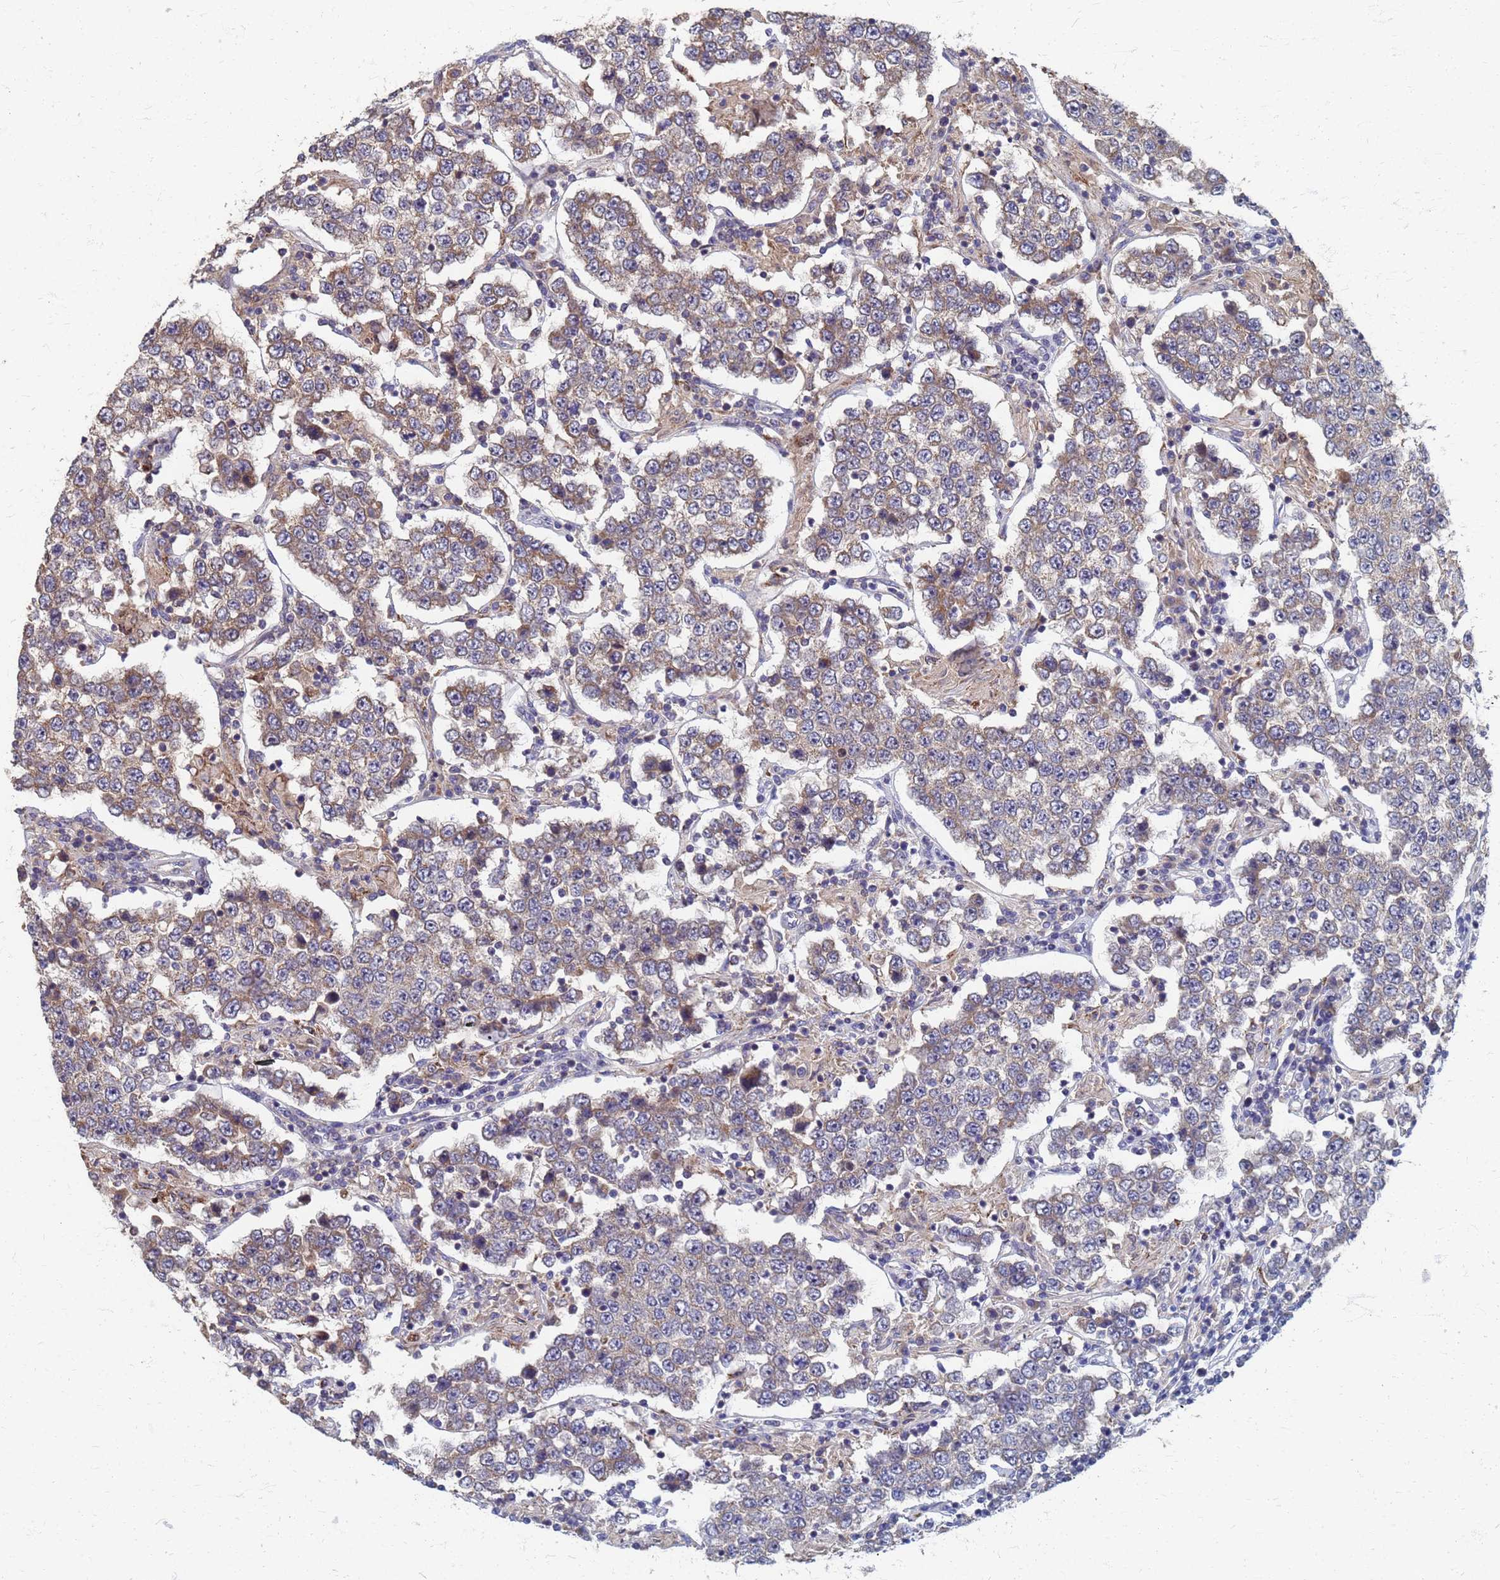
{"staining": {"intensity": "weak", "quantity": "25%-75%", "location": "cytoplasmic/membranous"}, "tissue": "testis cancer", "cell_type": "Tumor cells", "image_type": "cancer", "snomed": [{"axis": "morphology", "description": "Normal tissue, NOS"}, {"axis": "morphology", "description": "Urothelial carcinoma, High grade"}, {"axis": "morphology", "description": "Seminoma, NOS"}, {"axis": "morphology", "description": "Carcinoma, Embryonal, NOS"}, {"axis": "topography", "description": "Urinary bladder"}, {"axis": "topography", "description": "Testis"}], "caption": "A photomicrograph of human embryonal carcinoma (testis) stained for a protein exhibits weak cytoplasmic/membranous brown staining in tumor cells.", "gene": "ATPAF1", "patient": {"sex": "male", "age": 41}}